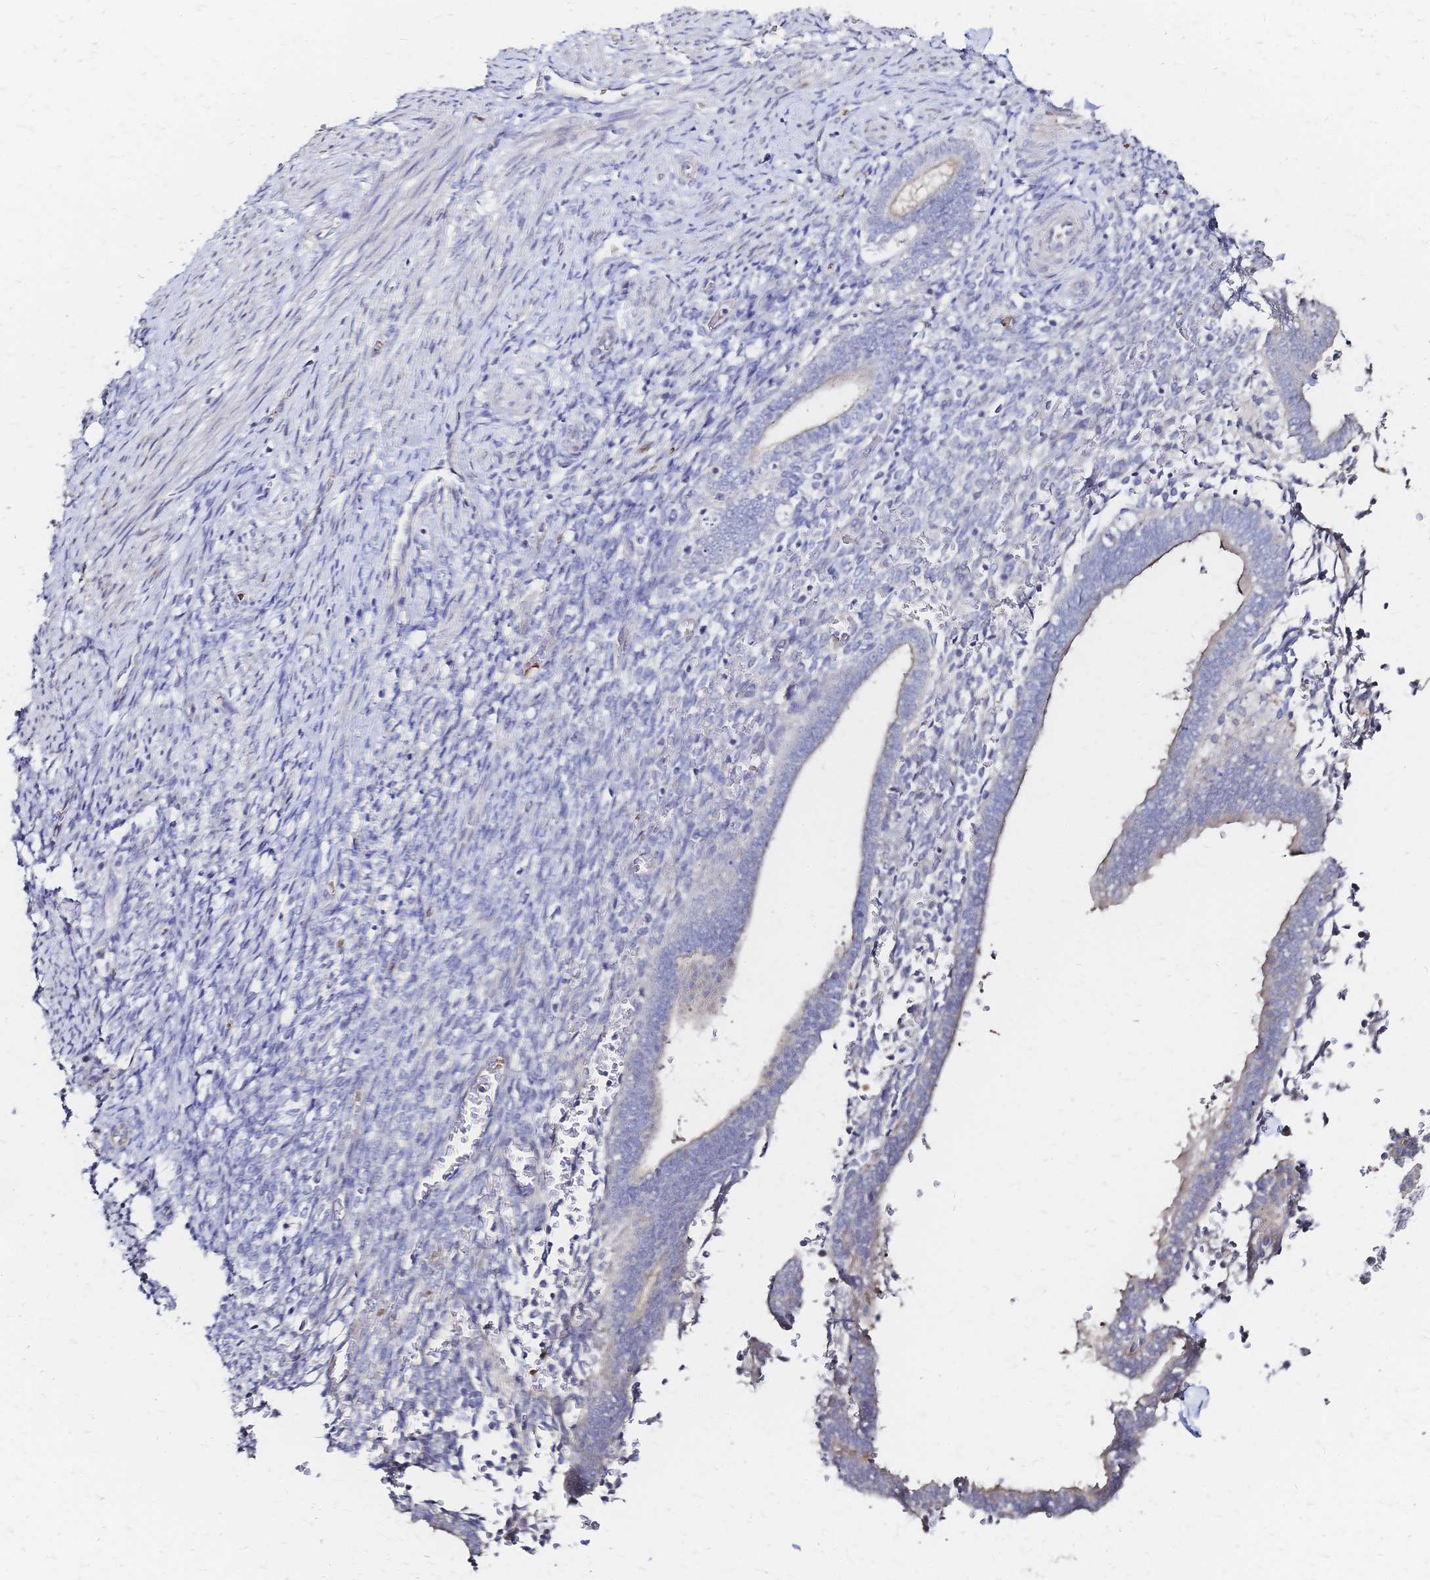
{"staining": {"intensity": "negative", "quantity": "none", "location": "none"}, "tissue": "endometrium", "cell_type": "Cells in endometrial stroma", "image_type": "normal", "snomed": [{"axis": "morphology", "description": "Normal tissue, NOS"}, {"axis": "topography", "description": "Endometrium"}], "caption": "DAB immunohistochemical staining of benign endometrium shows no significant positivity in cells in endometrial stroma.", "gene": "SLC5A1", "patient": {"sex": "female", "age": 34}}